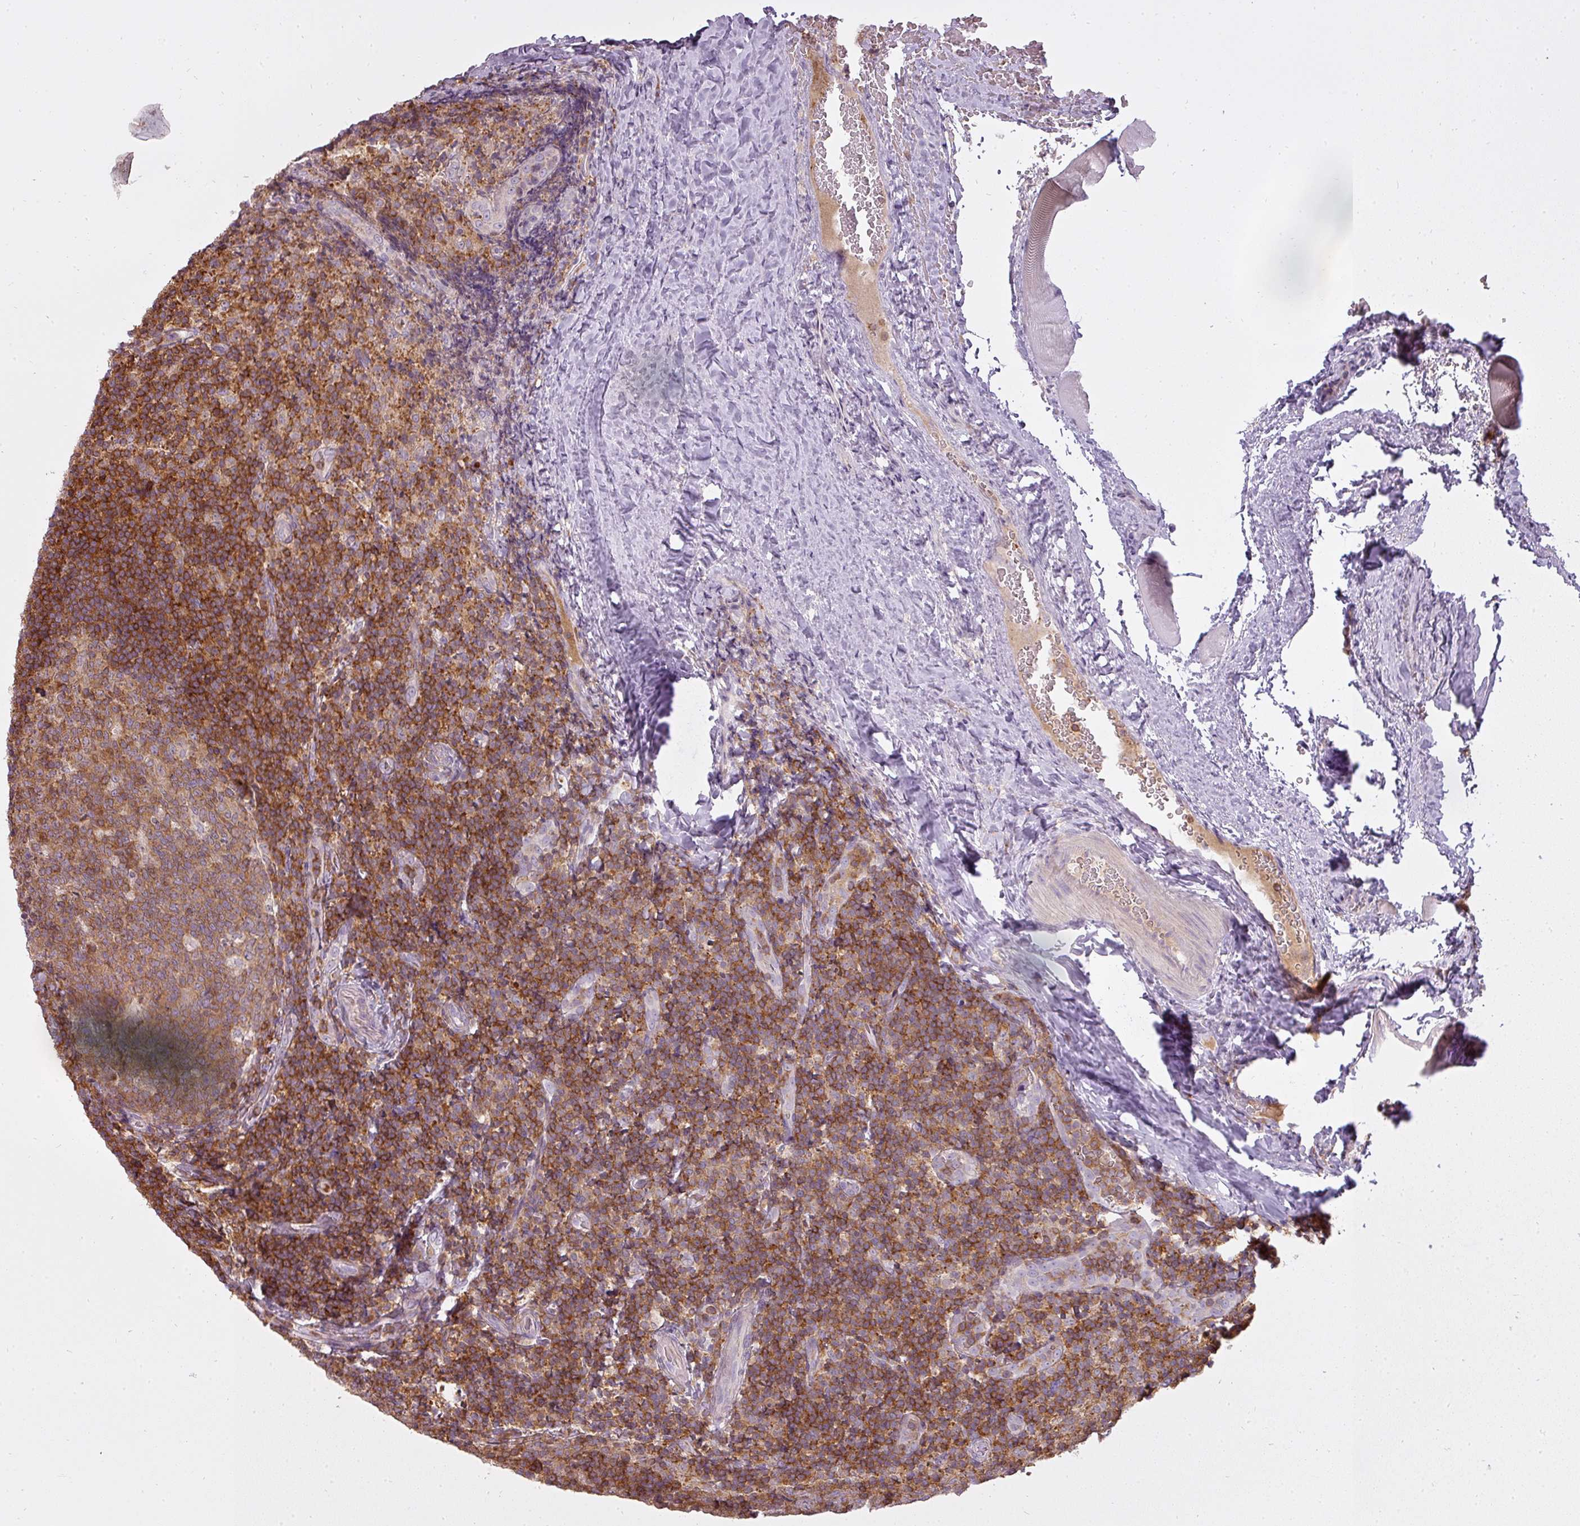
{"staining": {"intensity": "moderate", "quantity": ">75%", "location": "cytoplasmic/membranous"}, "tissue": "tonsil", "cell_type": "Germinal center cells", "image_type": "normal", "snomed": [{"axis": "morphology", "description": "Normal tissue, NOS"}, {"axis": "topography", "description": "Tonsil"}], "caption": "Protein staining of benign tonsil reveals moderate cytoplasmic/membranous expression in approximately >75% of germinal center cells.", "gene": "STK4", "patient": {"sex": "male", "age": 17}}